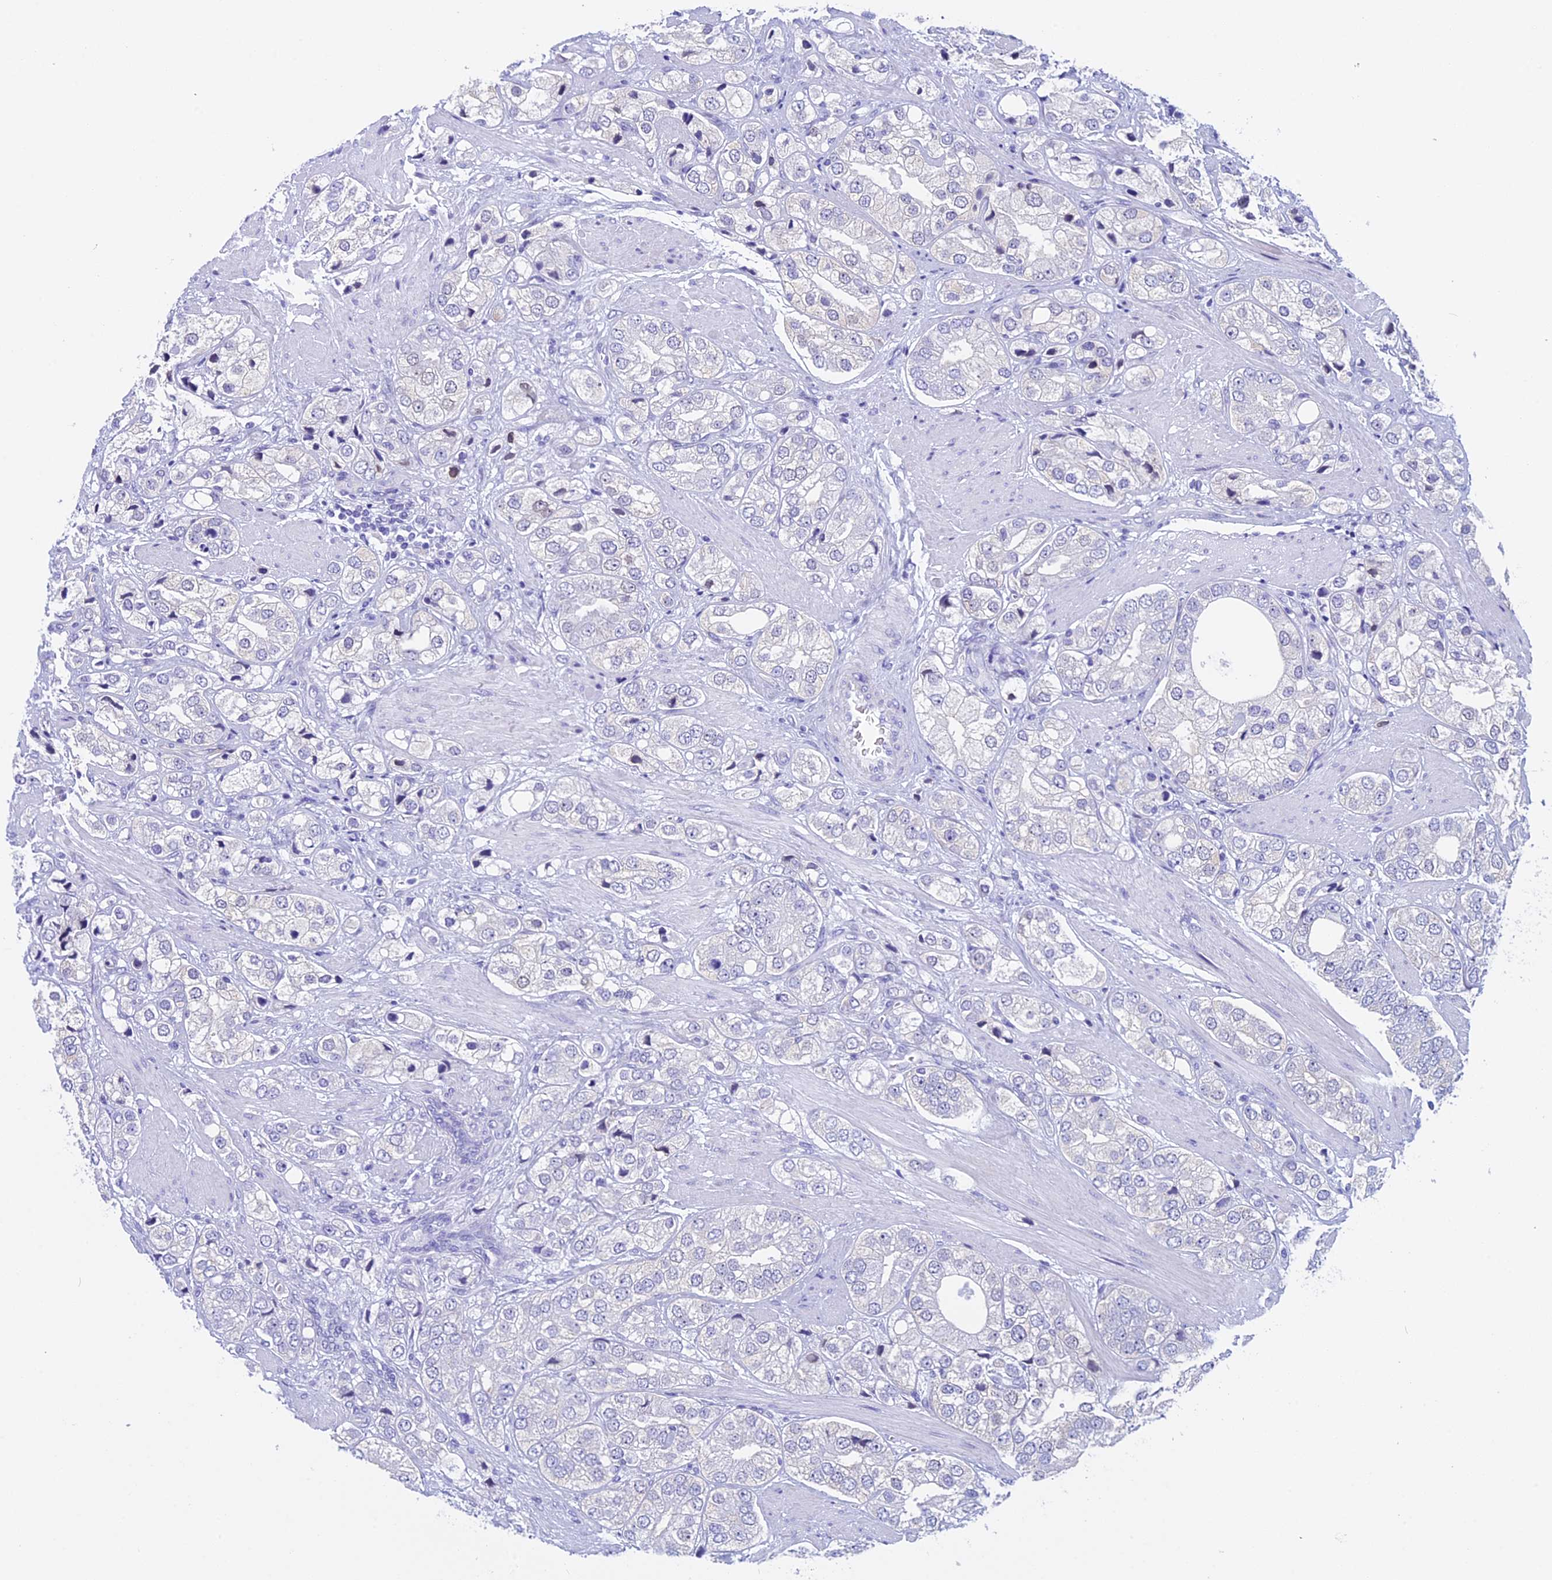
{"staining": {"intensity": "negative", "quantity": "none", "location": "none"}, "tissue": "prostate cancer", "cell_type": "Tumor cells", "image_type": "cancer", "snomed": [{"axis": "morphology", "description": "Adenocarcinoma, High grade"}, {"axis": "topography", "description": "Prostate"}], "caption": "A micrograph of adenocarcinoma (high-grade) (prostate) stained for a protein shows no brown staining in tumor cells. (DAB (3,3'-diaminobenzidine) IHC, high magnification).", "gene": "FAM169A", "patient": {"sex": "male", "age": 50}}